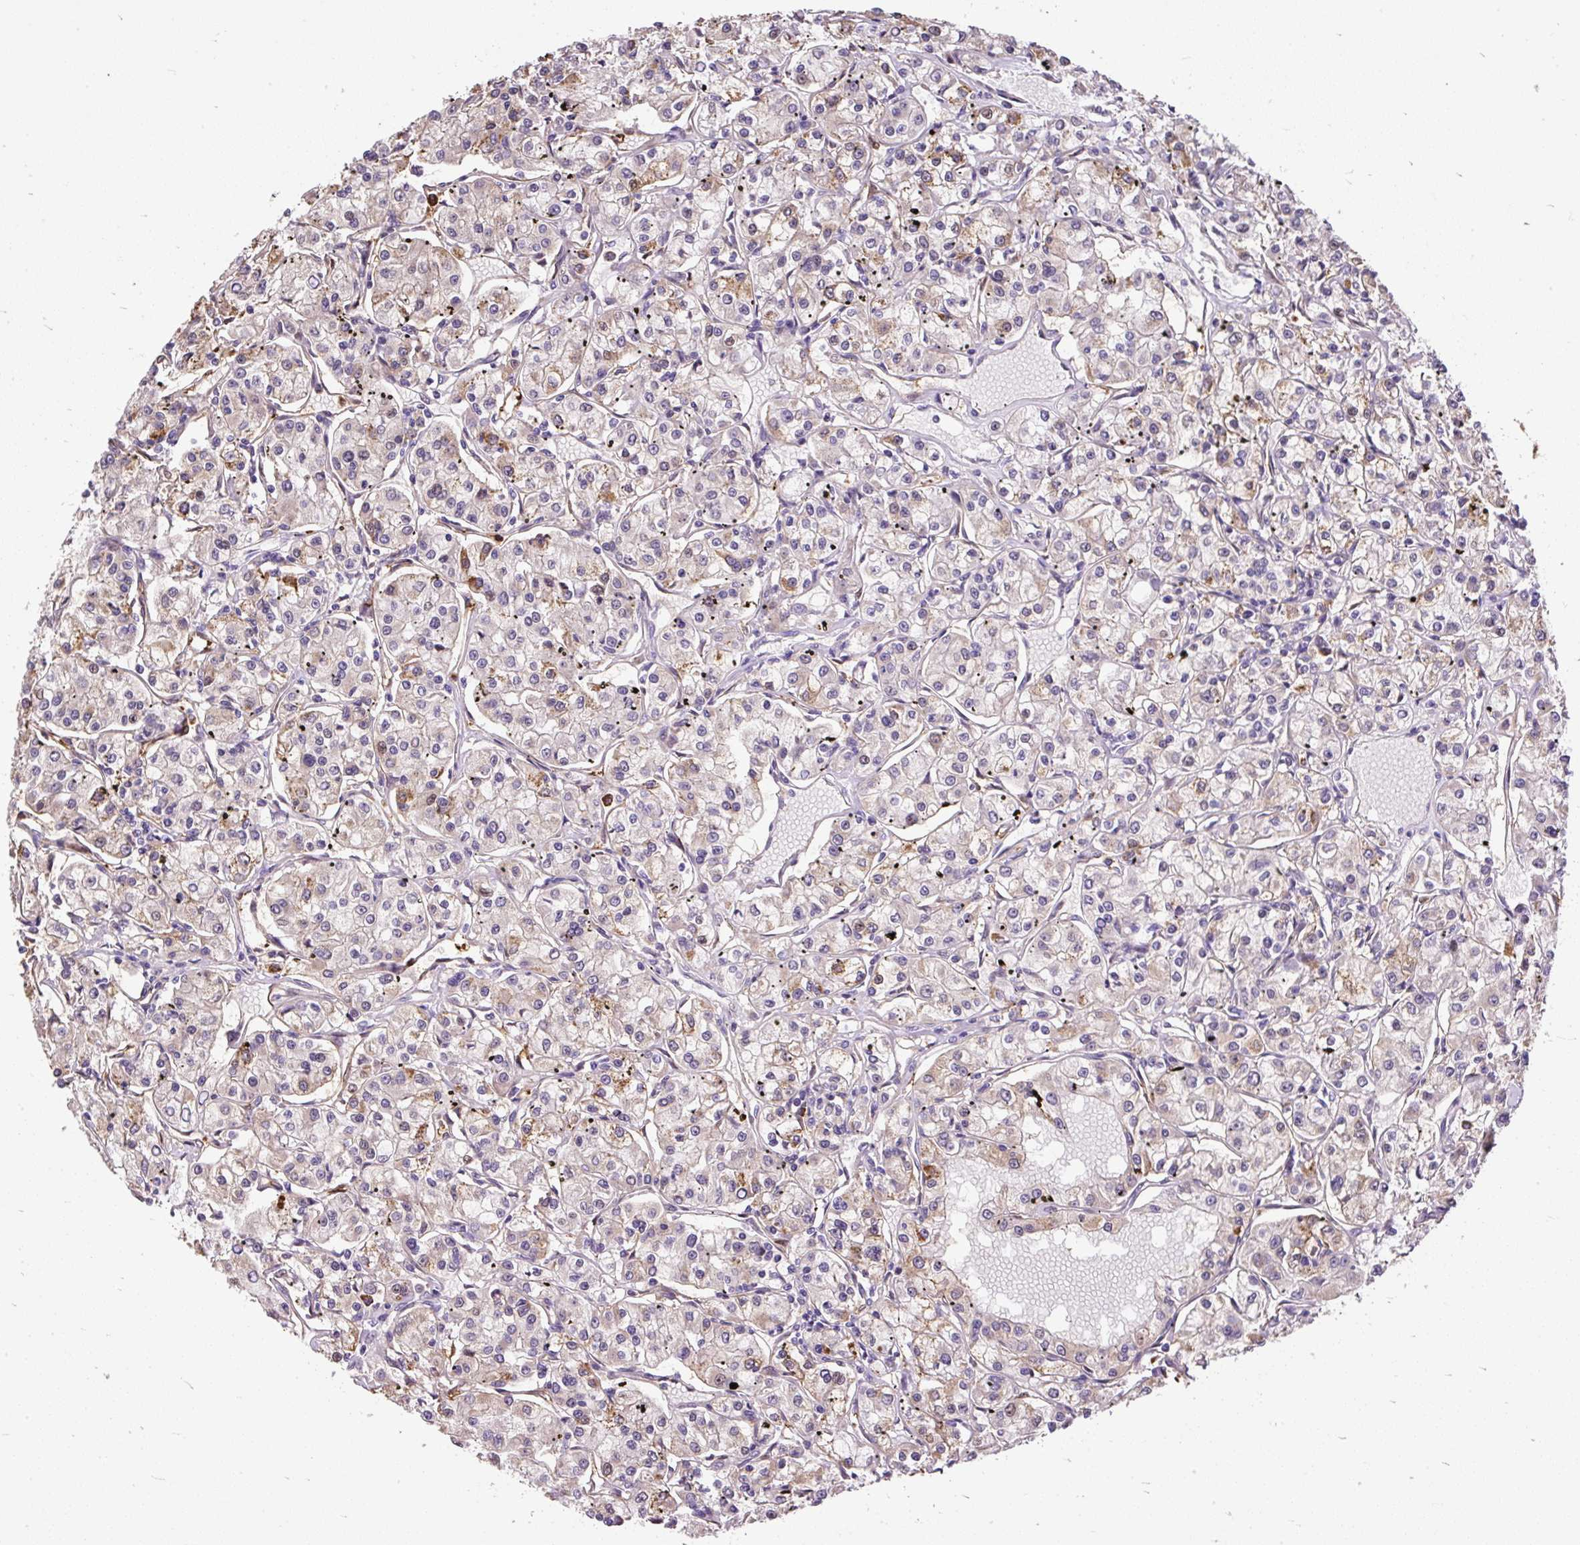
{"staining": {"intensity": "weak", "quantity": "25%-75%", "location": "cytoplasmic/membranous"}, "tissue": "renal cancer", "cell_type": "Tumor cells", "image_type": "cancer", "snomed": [{"axis": "morphology", "description": "Adenocarcinoma, NOS"}, {"axis": "topography", "description": "Kidney"}], "caption": "IHC photomicrograph of neoplastic tissue: human renal cancer (adenocarcinoma) stained using IHC exhibits low levels of weak protein expression localized specifically in the cytoplasmic/membranous of tumor cells, appearing as a cytoplasmic/membranous brown color.", "gene": "PUS7L", "patient": {"sex": "female", "age": 59}}